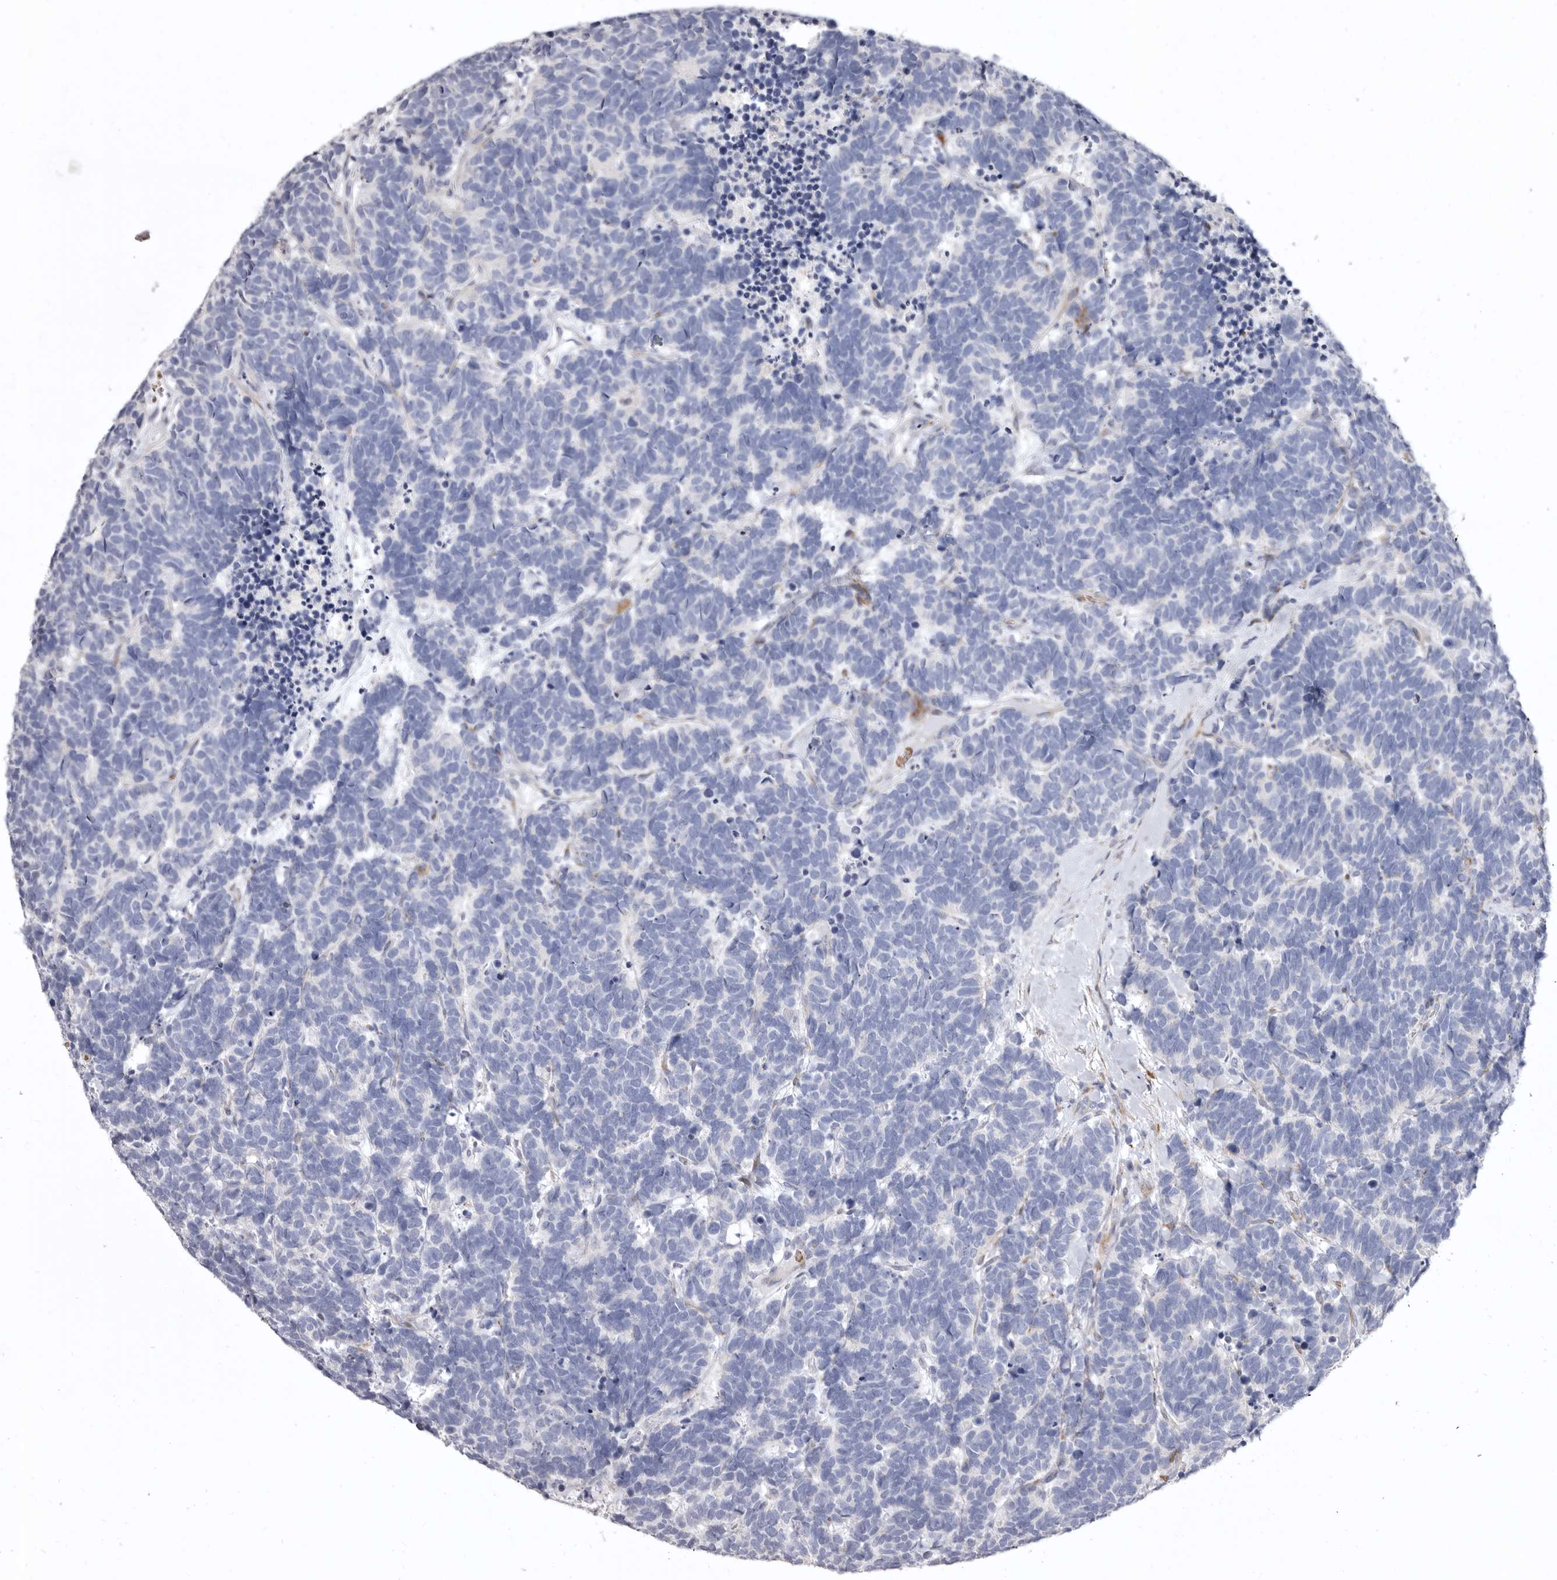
{"staining": {"intensity": "negative", "quantity": "none", "location": "none"}, "tissue": "carcinoid", "cell_type": "Tumor cells", "image_type": "cancer", "snomed": [{"axis": "morphology", "description": "Carcinoma, NOS"}, {"axis": "morphology", "description": "Carcinoid, malignant, NOS"}, {"axis": "topography", "description": "Urinary bladder"}], "caption": "This is an immunohistochemistry micrograph of carcinoma. There is no expression in tumor cells.", "gene": "AIDA", "patient": {"sex": "male", "age": 57}}